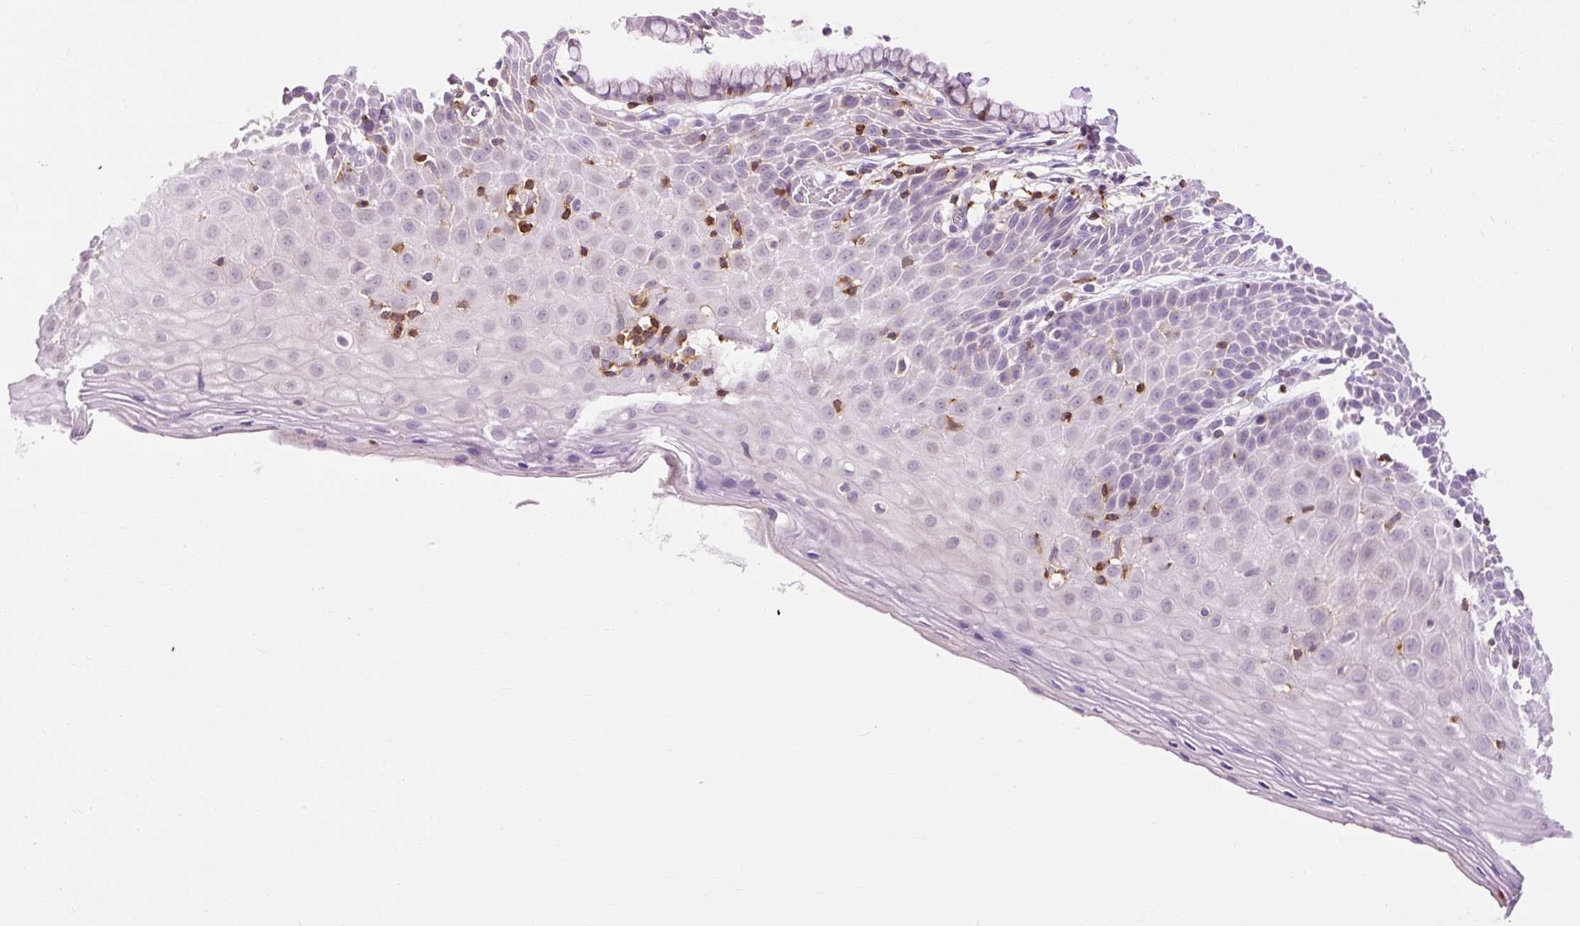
{"staining": {"intensity": "weak", "quantity": "<25%", "location": "cytoplasmic/membranous"}, "tissue": "cervix", "cell_type": "Glandular cells", "image_type": "normal", "snomed": [{"axis": "morphology", "description": "Normal tissue, NOS"}, {"axis": "topography", "description": "Cervix"}], "caption": "Immunohistochemistry of benign human cervix exhibits no positivity in glandular cells.", "gene": "CD83", "patient": {"sex": "female", "age": 36}}